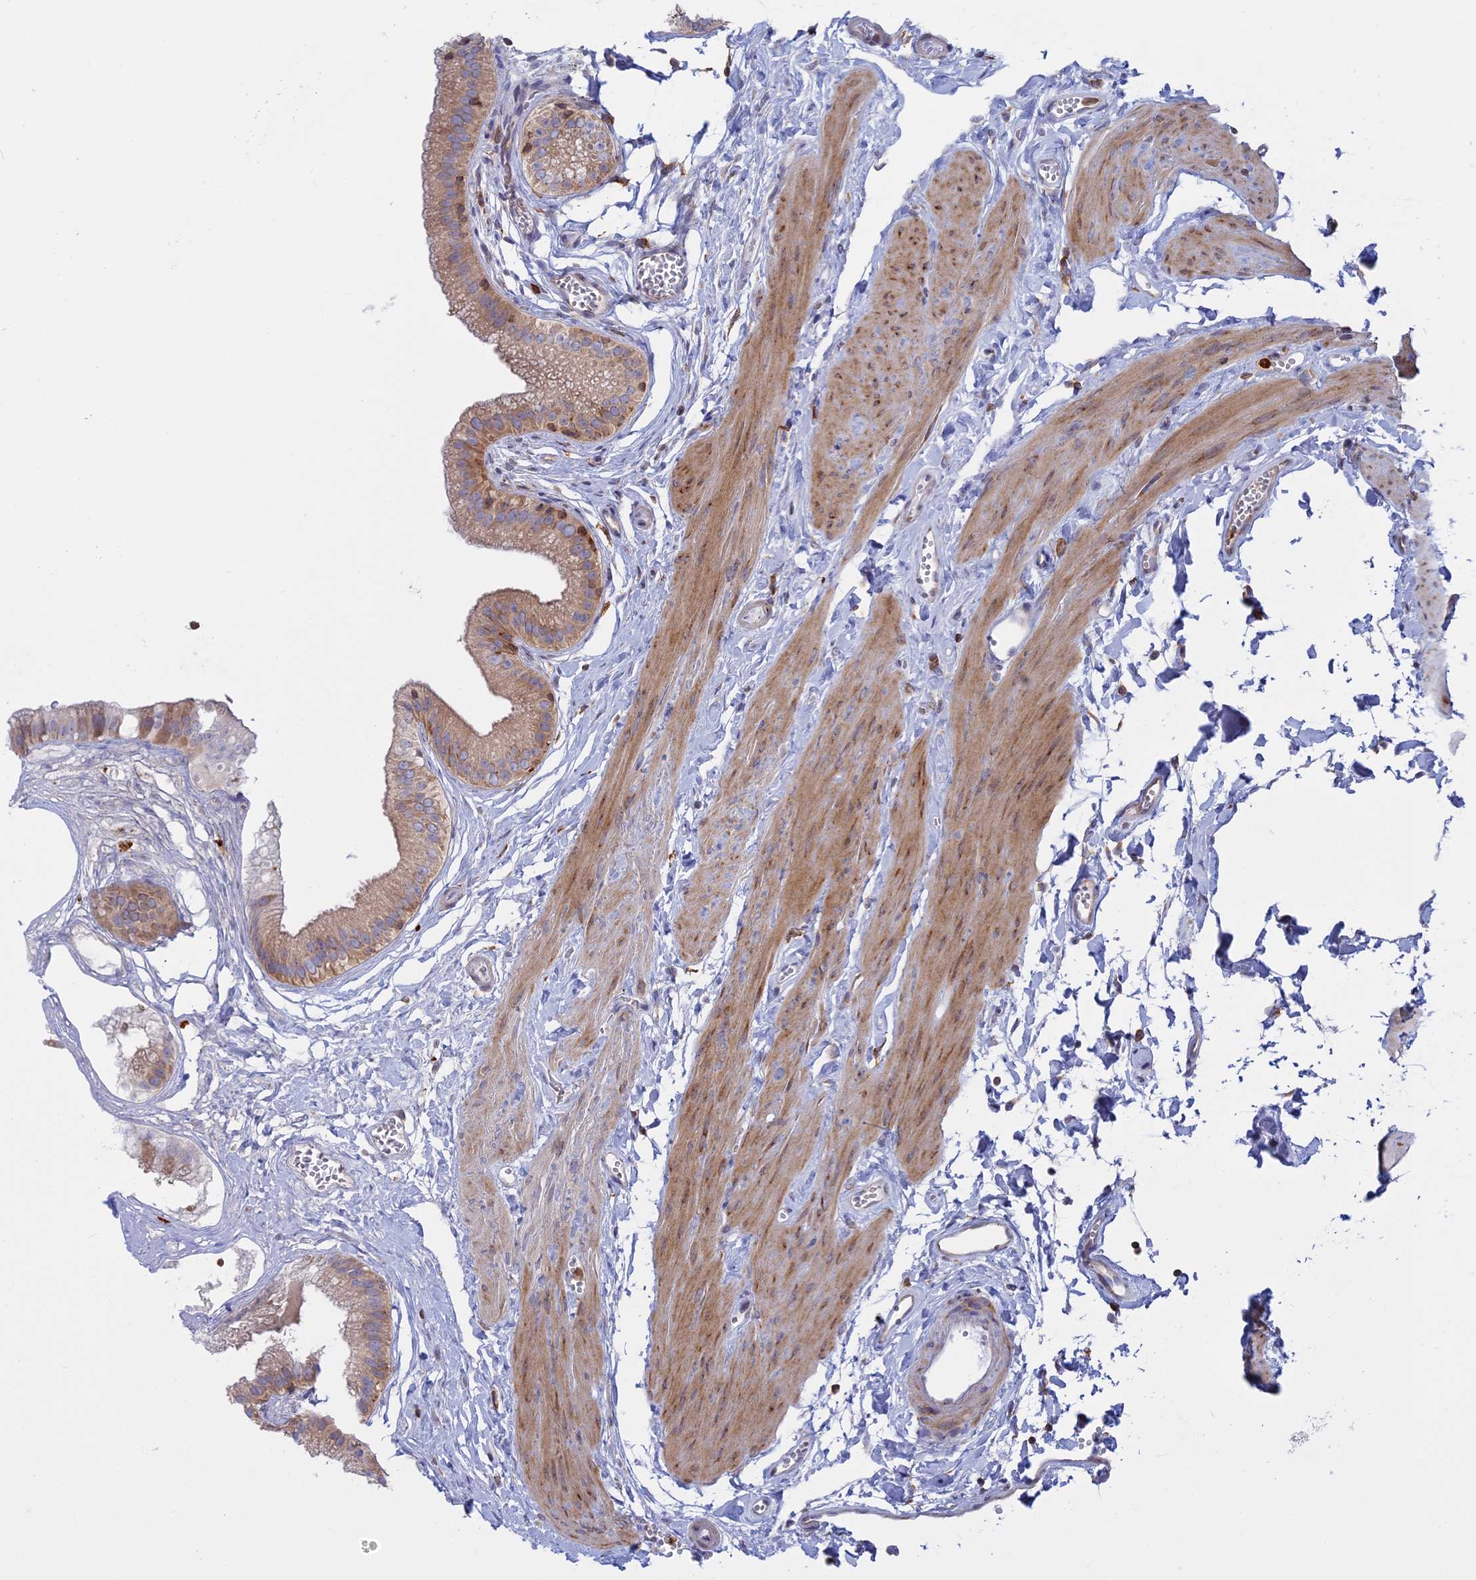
{"staining": {"intensity": "moderate", "quantity": ">75%", "location": "cytoplasmic/membranous"}, "tissue": "gallbladder", "cell_type": "Glandular cells", "image_type": "normal", "snomed": [{"axis": "morphology", "description": "Normal tissue, NOS"}, {"axis": "topography", "description": "Gallbladder"}], "caption": "There is medium levels of moderate cytoplasmic/membranous expression in glandular cells of unremarkable gallbladder, as demonstrated by immunohistochemical staining (brown color).", "gene": "GMIP", "patient": {"sex": "female", "age": 54}}